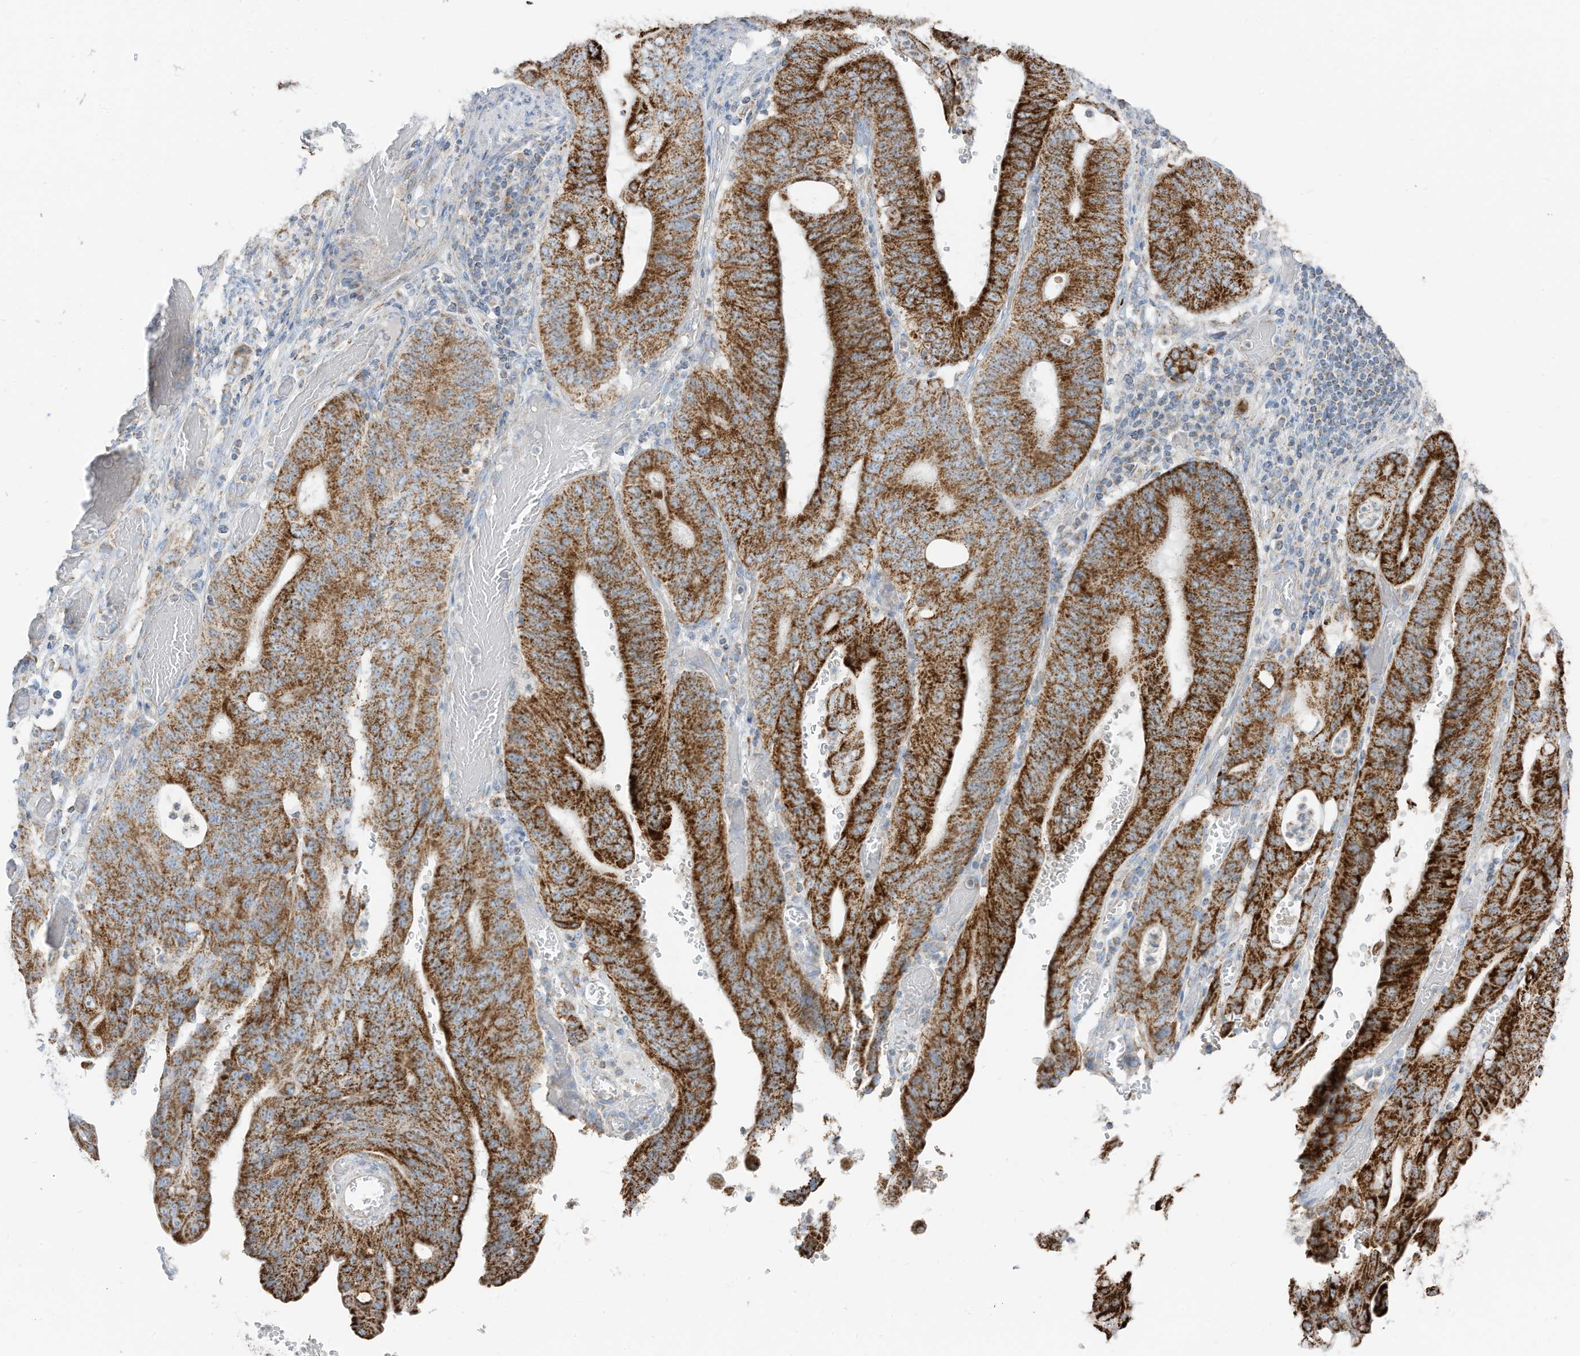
{"staining": {"intensity": "strong", "quantity": ">75%", "location": "cytoplasmic/membranous"}, "tissue": "stomach cancer", "cell_type": "Tumor cells", "image_type": "cancer", "snomed": [{"axis": "morphology", "description": "Adenocarcinoma, NOS"}, {"axis": "topography", "description": "Stomach"}], "caption": "DAB immunohistochemical staining of human stomach cancer displays strong cytoplasmic/membranous protein positivity in approximately >75% of tumor cells.", "gene": "ETHE1", "patient": {"sex": "female", "age": 73}}